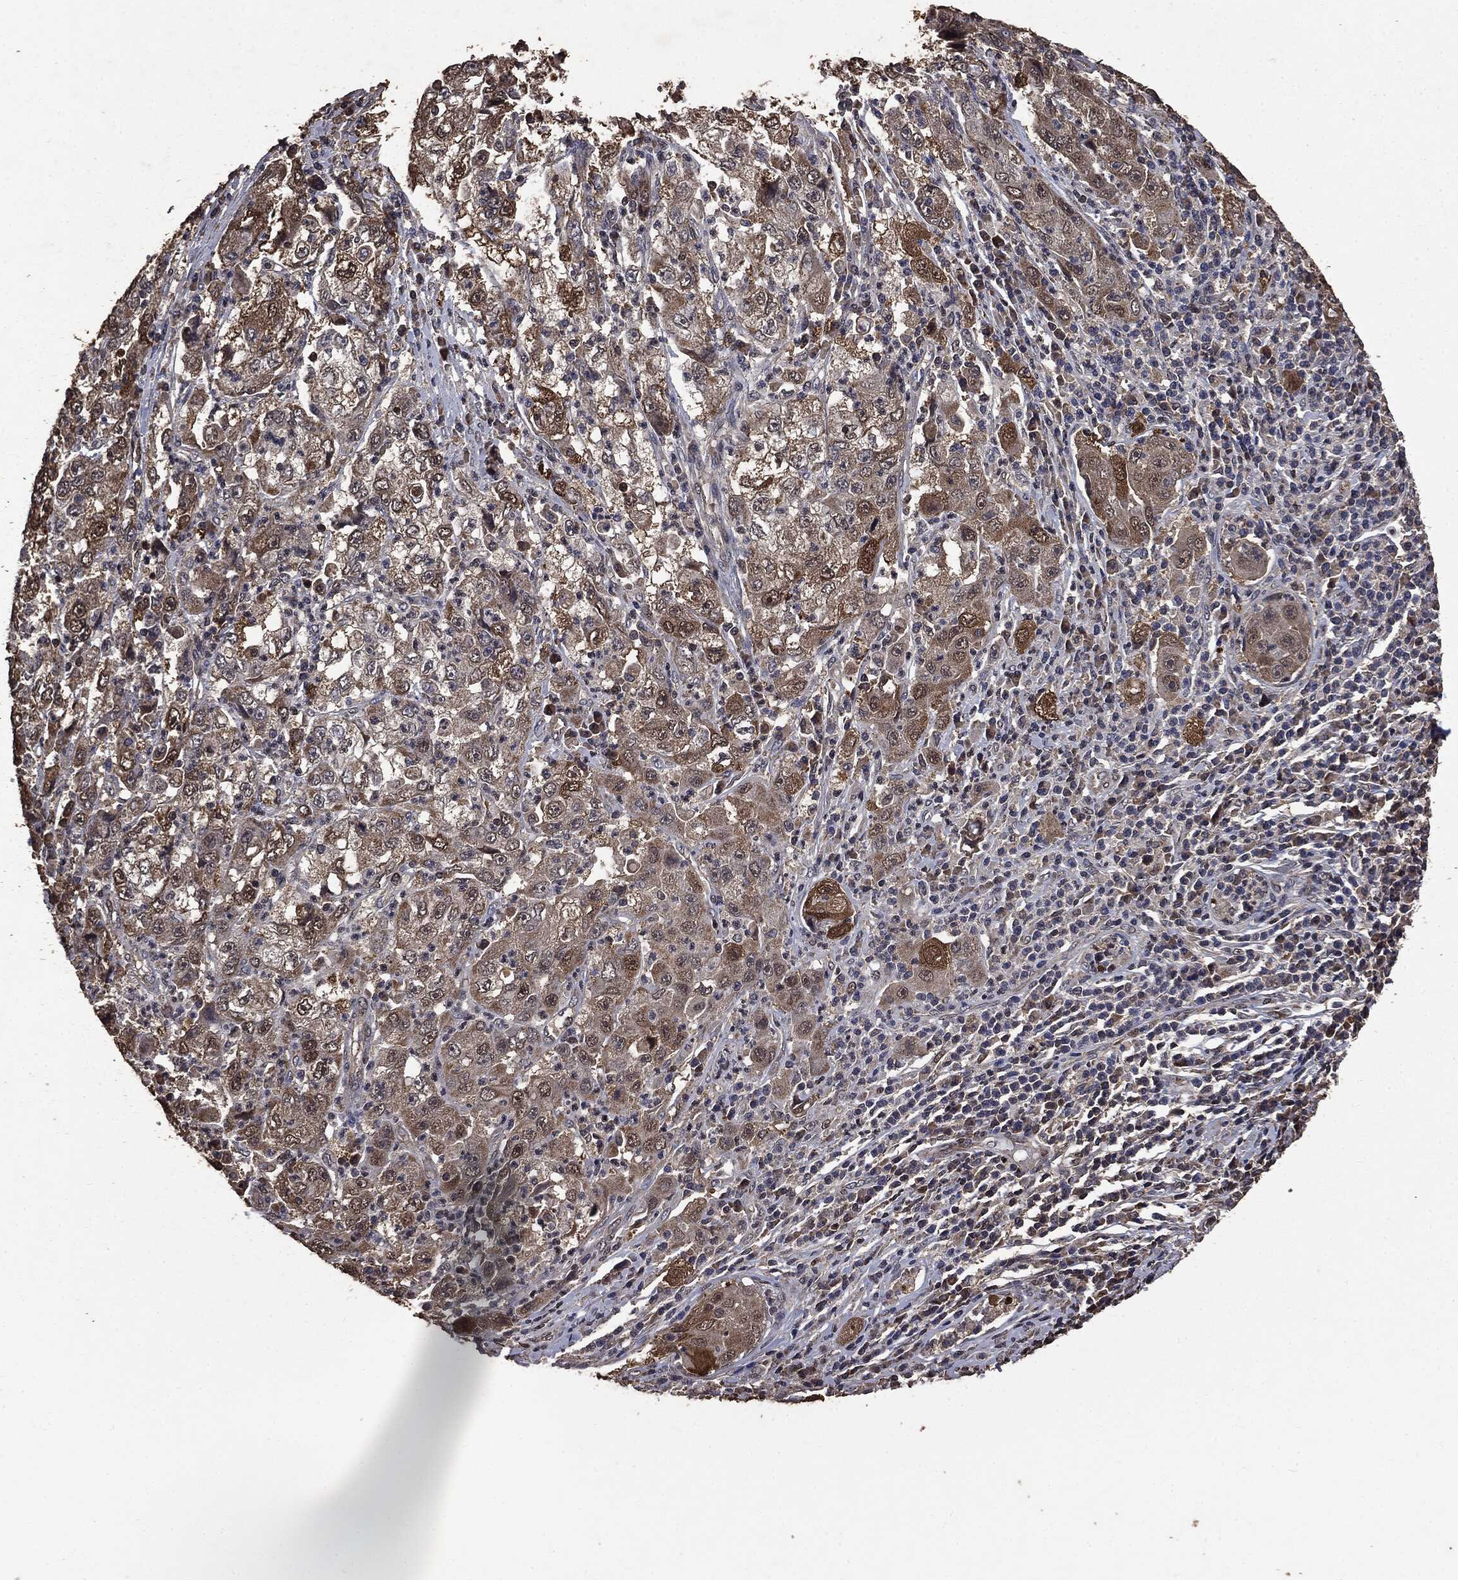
{"staining": {"intensity": "moderate", "quantity": "<25%", "location": "cytoplasmic/membranous"}, "tissue": "cervical cancer", "cell_type": "Tumor cells", "image_type": "cancer", "snomed": [{"axis": "morphology", "description": "Squamous cell carcinoma, NOS"}, {"axis": "topography", "description": "Cervix"}], "caption": "The micrograph reveals a brown stain indicating the presence of a protein in the cytoplasmic/membranous of tumor cells in squamous cell carcinoma (cervical). (Brightfield microscopy of DAB IHC at high magnification).", "gene": "PPP6R2", "patient": {"sex": "female", "age": 36}}